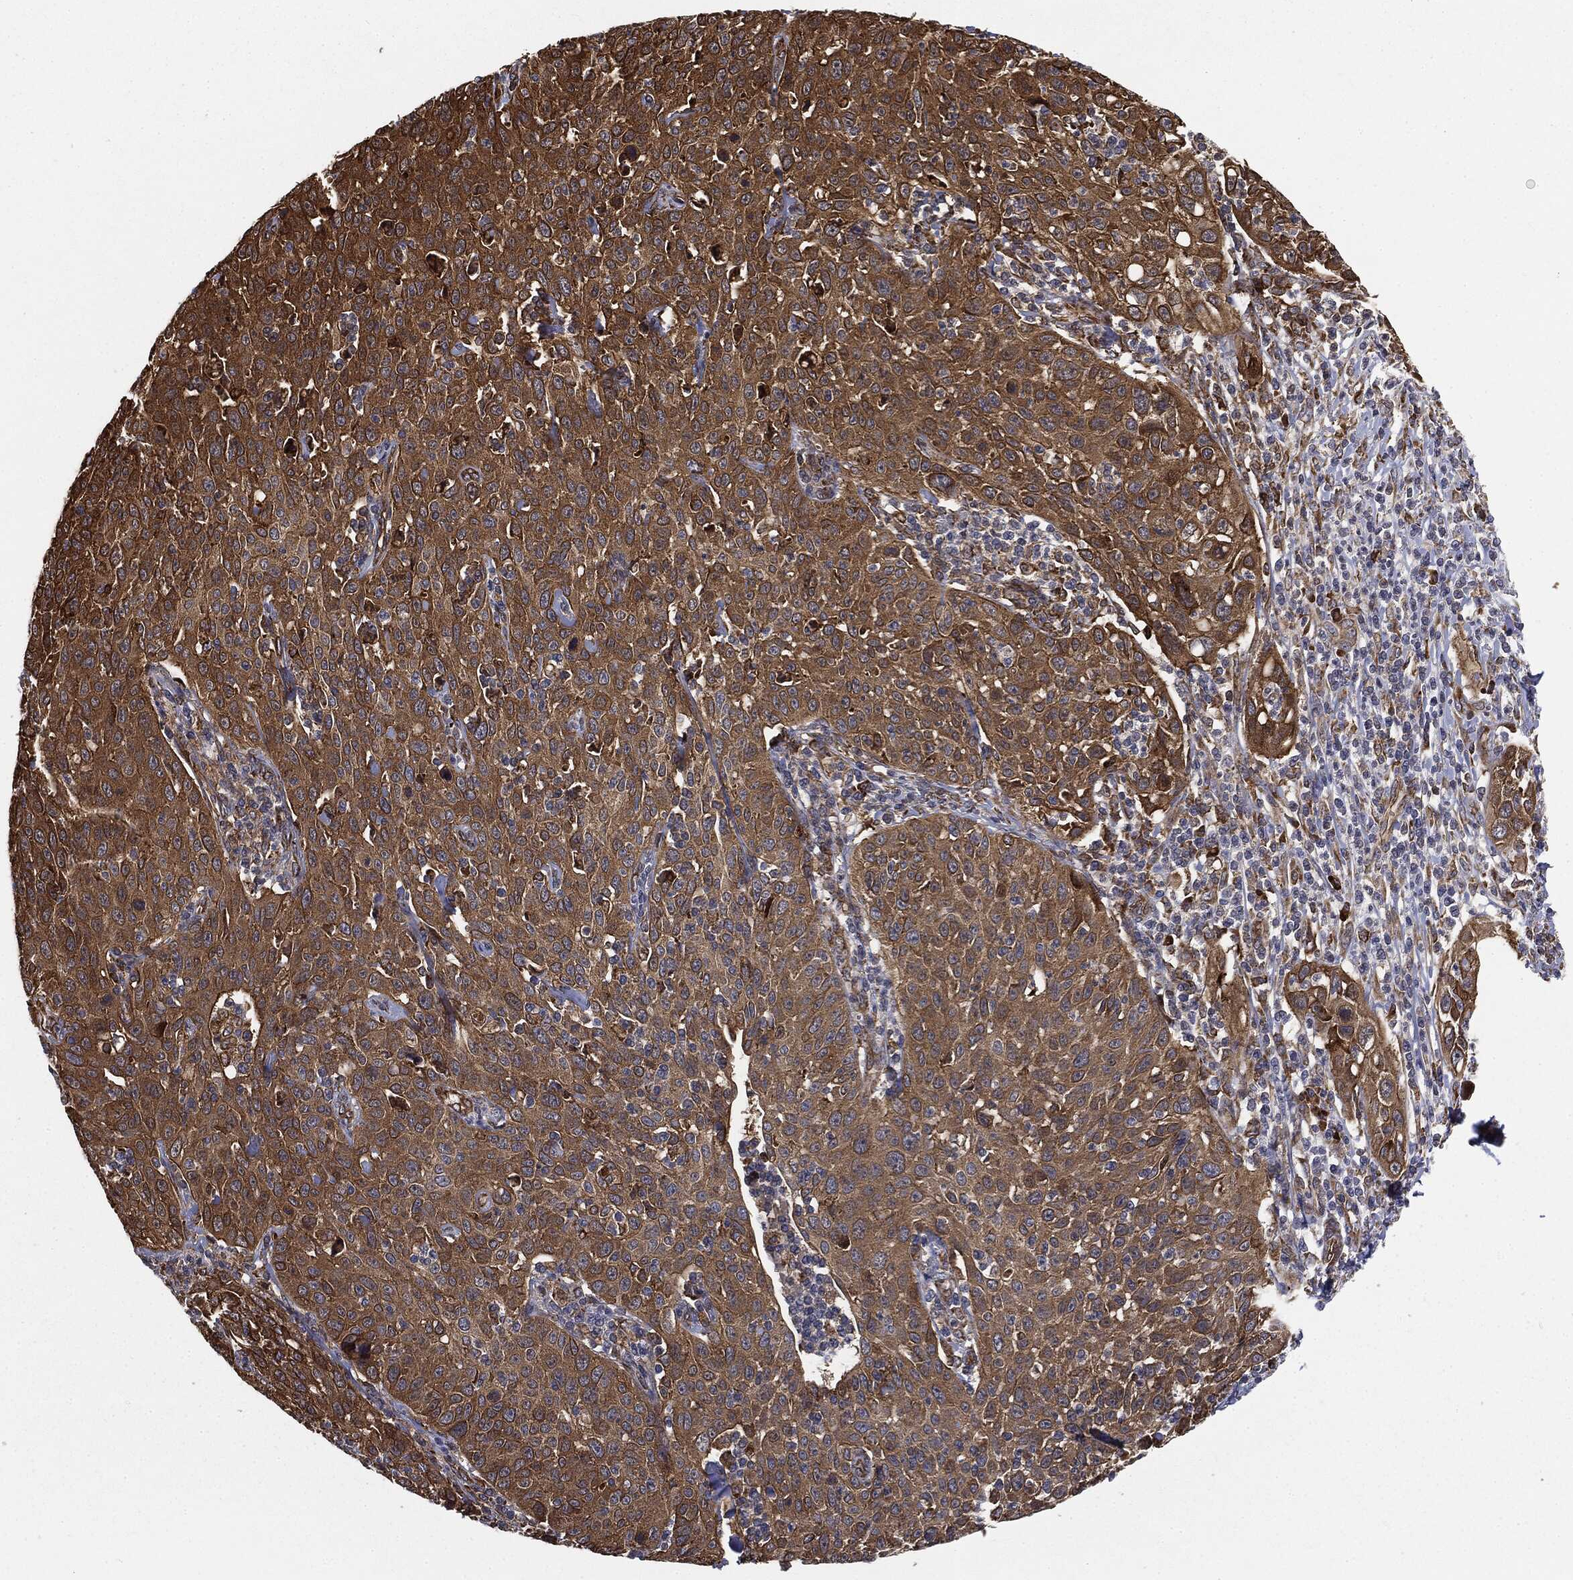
{"staining": {"intensity": "strong", "quantity": ">75%", "location": "cytoplasmic/membranous"}, "tissue": "cervical cancer", "cell_type": "Tumor cells", "image_type": "cancer", "snomed": [{"axis": "morphology", "description": "Squamous cell carcinoma, NOS"}, {"axis": "topography", "description": "Cervix"}], "caption": "Cervical squamous cell carcinoma stained with DAB (3,3'-diaminobenzidine) immunohistochemistry (IHC) shows high levels of strong cytoplasmic/membranous positivity in approximately >75% of tumor cells.", "gene": "CYLD", "patient": {"sex": "female", "age": 26}}